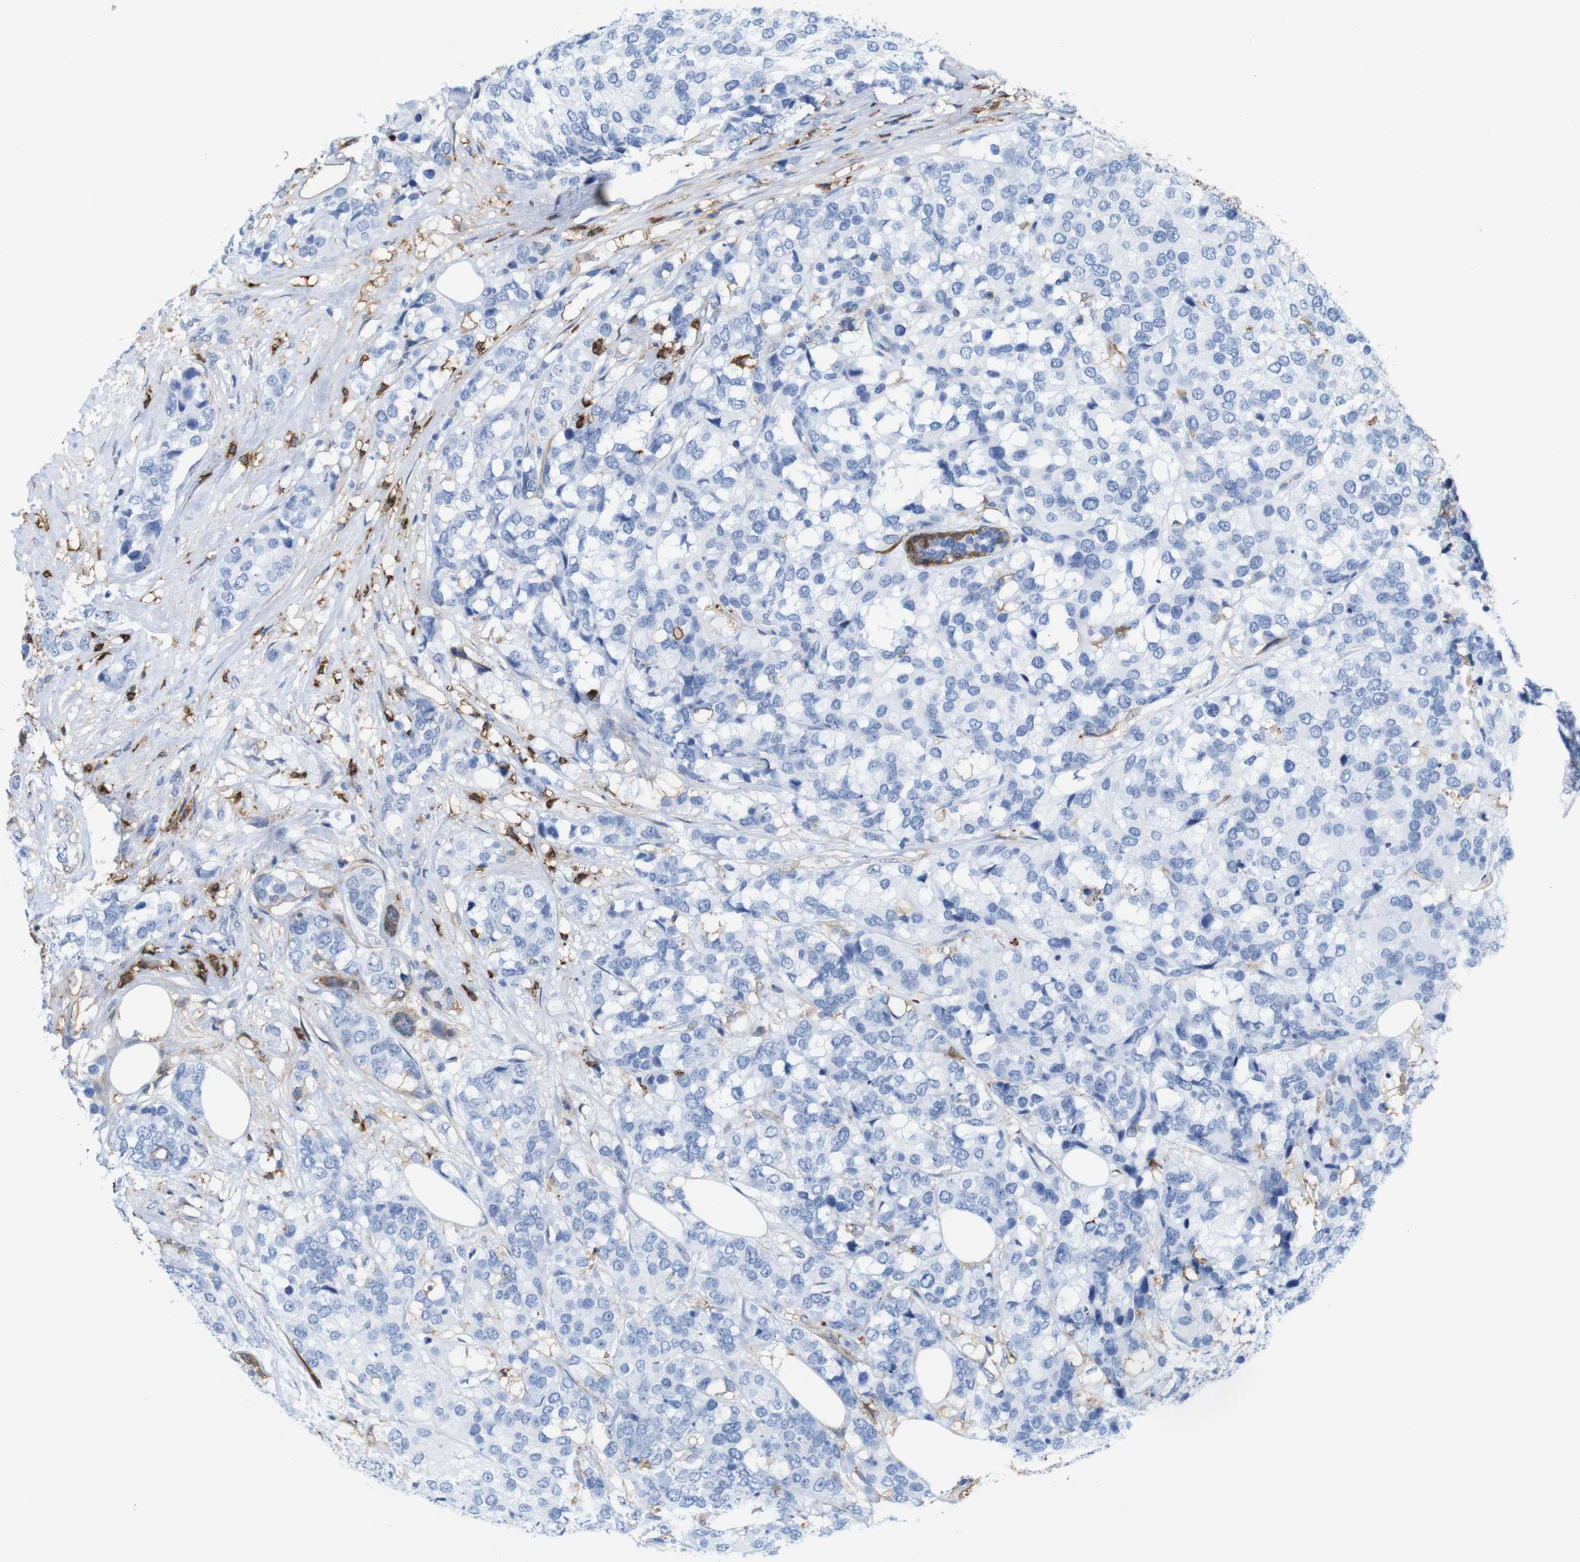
{"staining": {"intensity": "negative", "quantity": "none", "location": "none"}, "tissue": "breast cancer", "cell_type": "Tumor cells", "image_type": "cancer", "snomed": [{"axis": "morphology", "description": "Lobular carcinoma"}, {"axis": "topography", "description": "Breast"}], "caption": "The micrograph exhibits no staining of tumor cells in breast lobular carcinoma. (Brightfield microscopy of DAB (3,3'-diaminobenzidine) IHC at high magnification).", "gene": "ANXA1", "patient": {"sex": "female", "age": 59}}